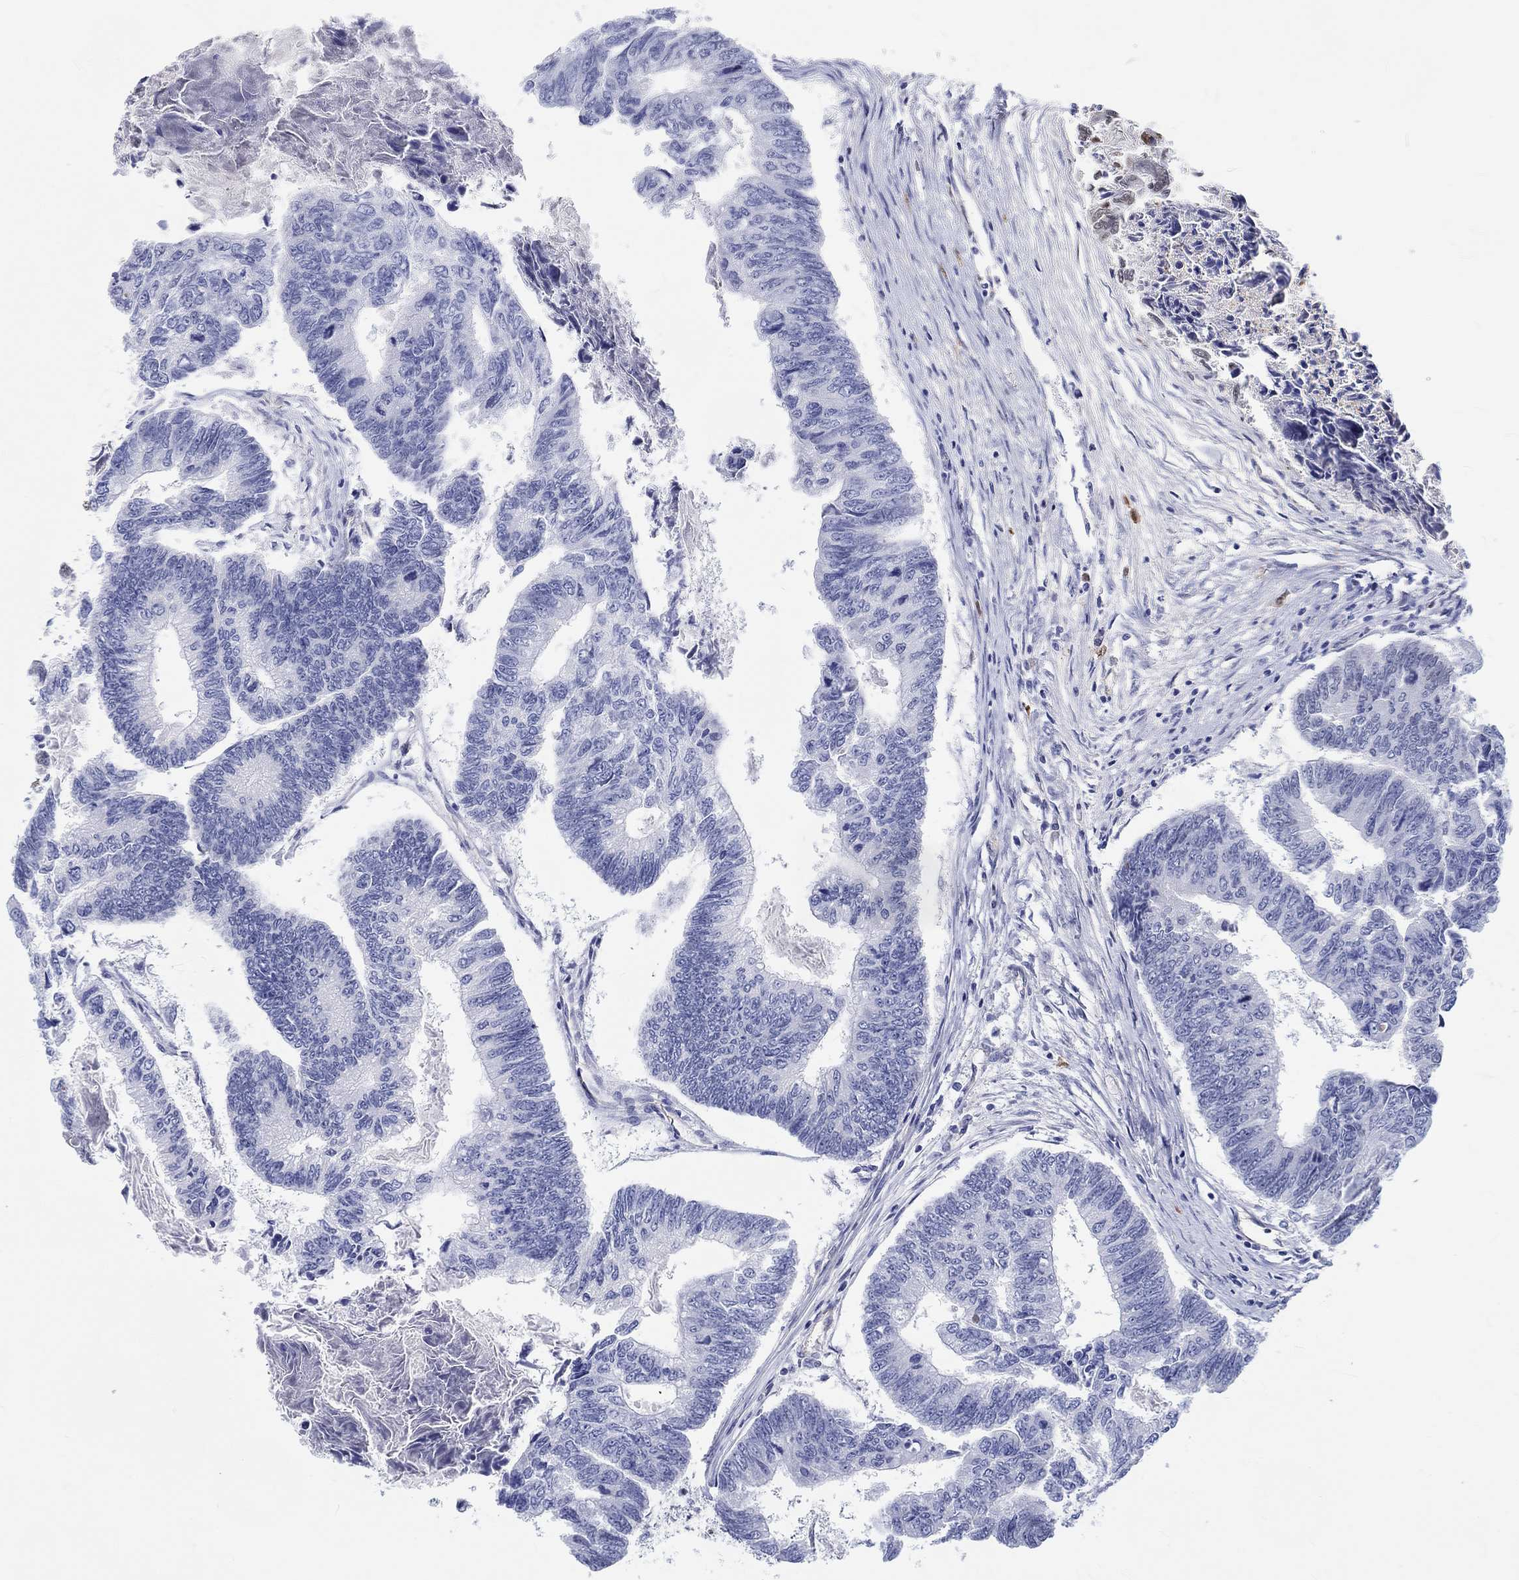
{"staining": {"intensity": "negative", "quantity": "none", "location": "none"}, "tissue": "colorectal cancer", "cell_type": "Tumor cells", "image_type": "cancer", "snomed": [{"axis": "morphology", "description": "Adenocarcinoma, NOS"}, {"axis": "topography", "description": "Colon"}], "caption": "The photomicrograph reveals no significant staining in tumor cells of colorectal cancer. The staining was performed using DAB to visualize the protein expression in brown, while the nuclei were stained in blue with hematoxylin (Magnification: 20x).", "gene": "CDY2B", "patient": {"sex": "female", "age": 65}}